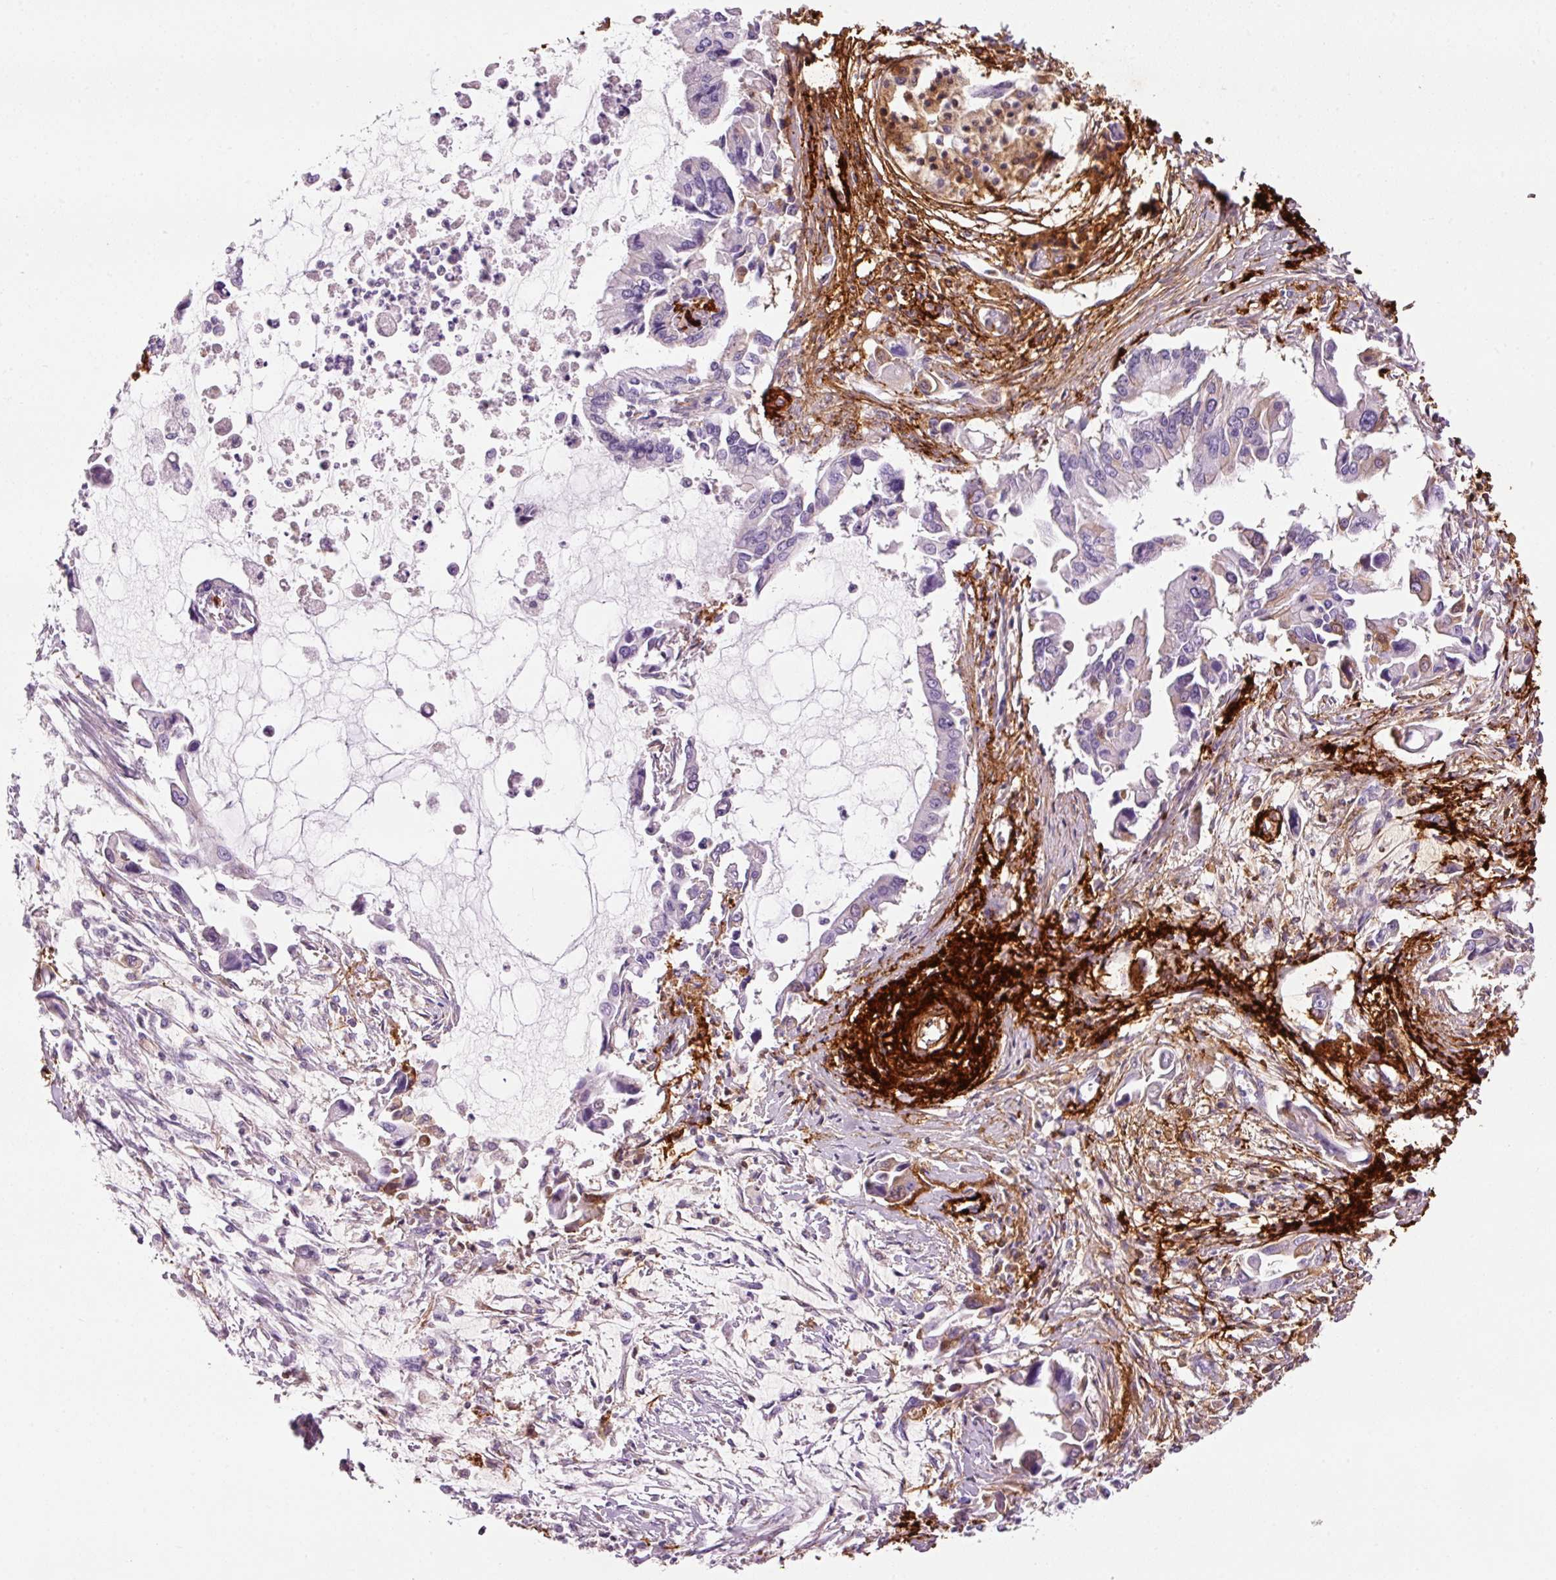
{"staining": {"intensity": "negative", "quantity": "none", "location": "none"}, "tissue": "pancreatic cancer", "cell_type": "Tumor cells", "image_type": "cancer", "snomed": [{"axis": "morphology", "description": "Adenocarcinoma, NOS"}, {"axis": "topography", "description": "Pancreas"}], "caption": "A micrograph of adenocarcinoma (pancreatic) stained for a protein shows no brown staining in tumor cells.", "gene": "MFAP4", "patient": {"sex": "male", "age": 84}}